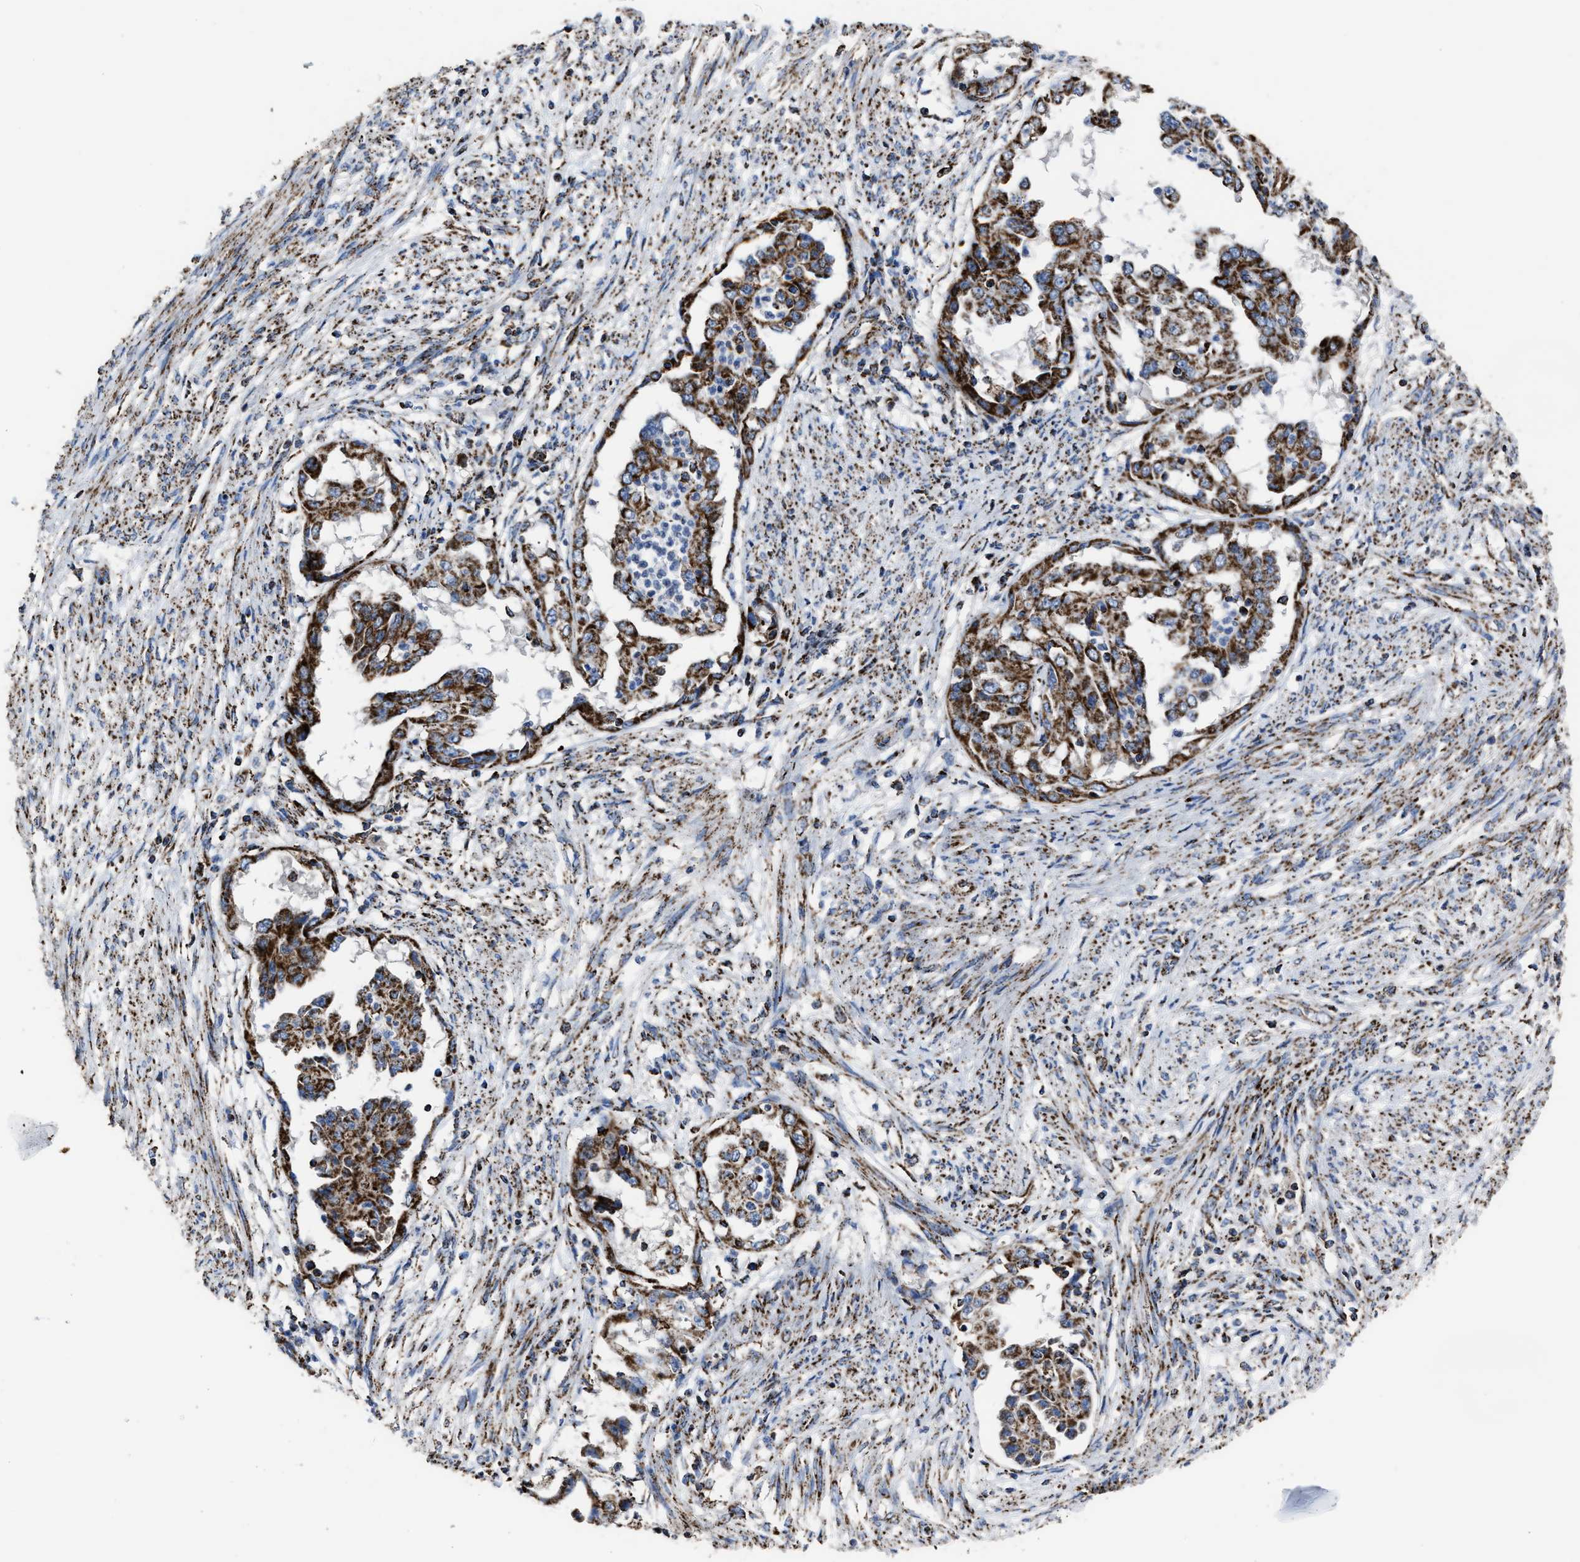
{"staining": {"intensity": "strong", "quantity": ">75%", "location": "cytoplasmic/membranous"}, "tissue": "endometrial cancer", "cell_type": "Tumor cells", "image_type": "cancer", "snomed": [{"axis": "morphology", "description": "Adenocarcinoma, NOS"}, {"axis": "topography", "description": "Endometrium"}], "caption": "IHC (DAB (3,3'-diaminobenzidine)) staining of human endometrial adenocarcinoma shows strong cytoplasmic/membranous protein staining in about >75% of tumor cells.", "gene": "NDUFV3", "patient": {"sex": "female", "age": 85}}